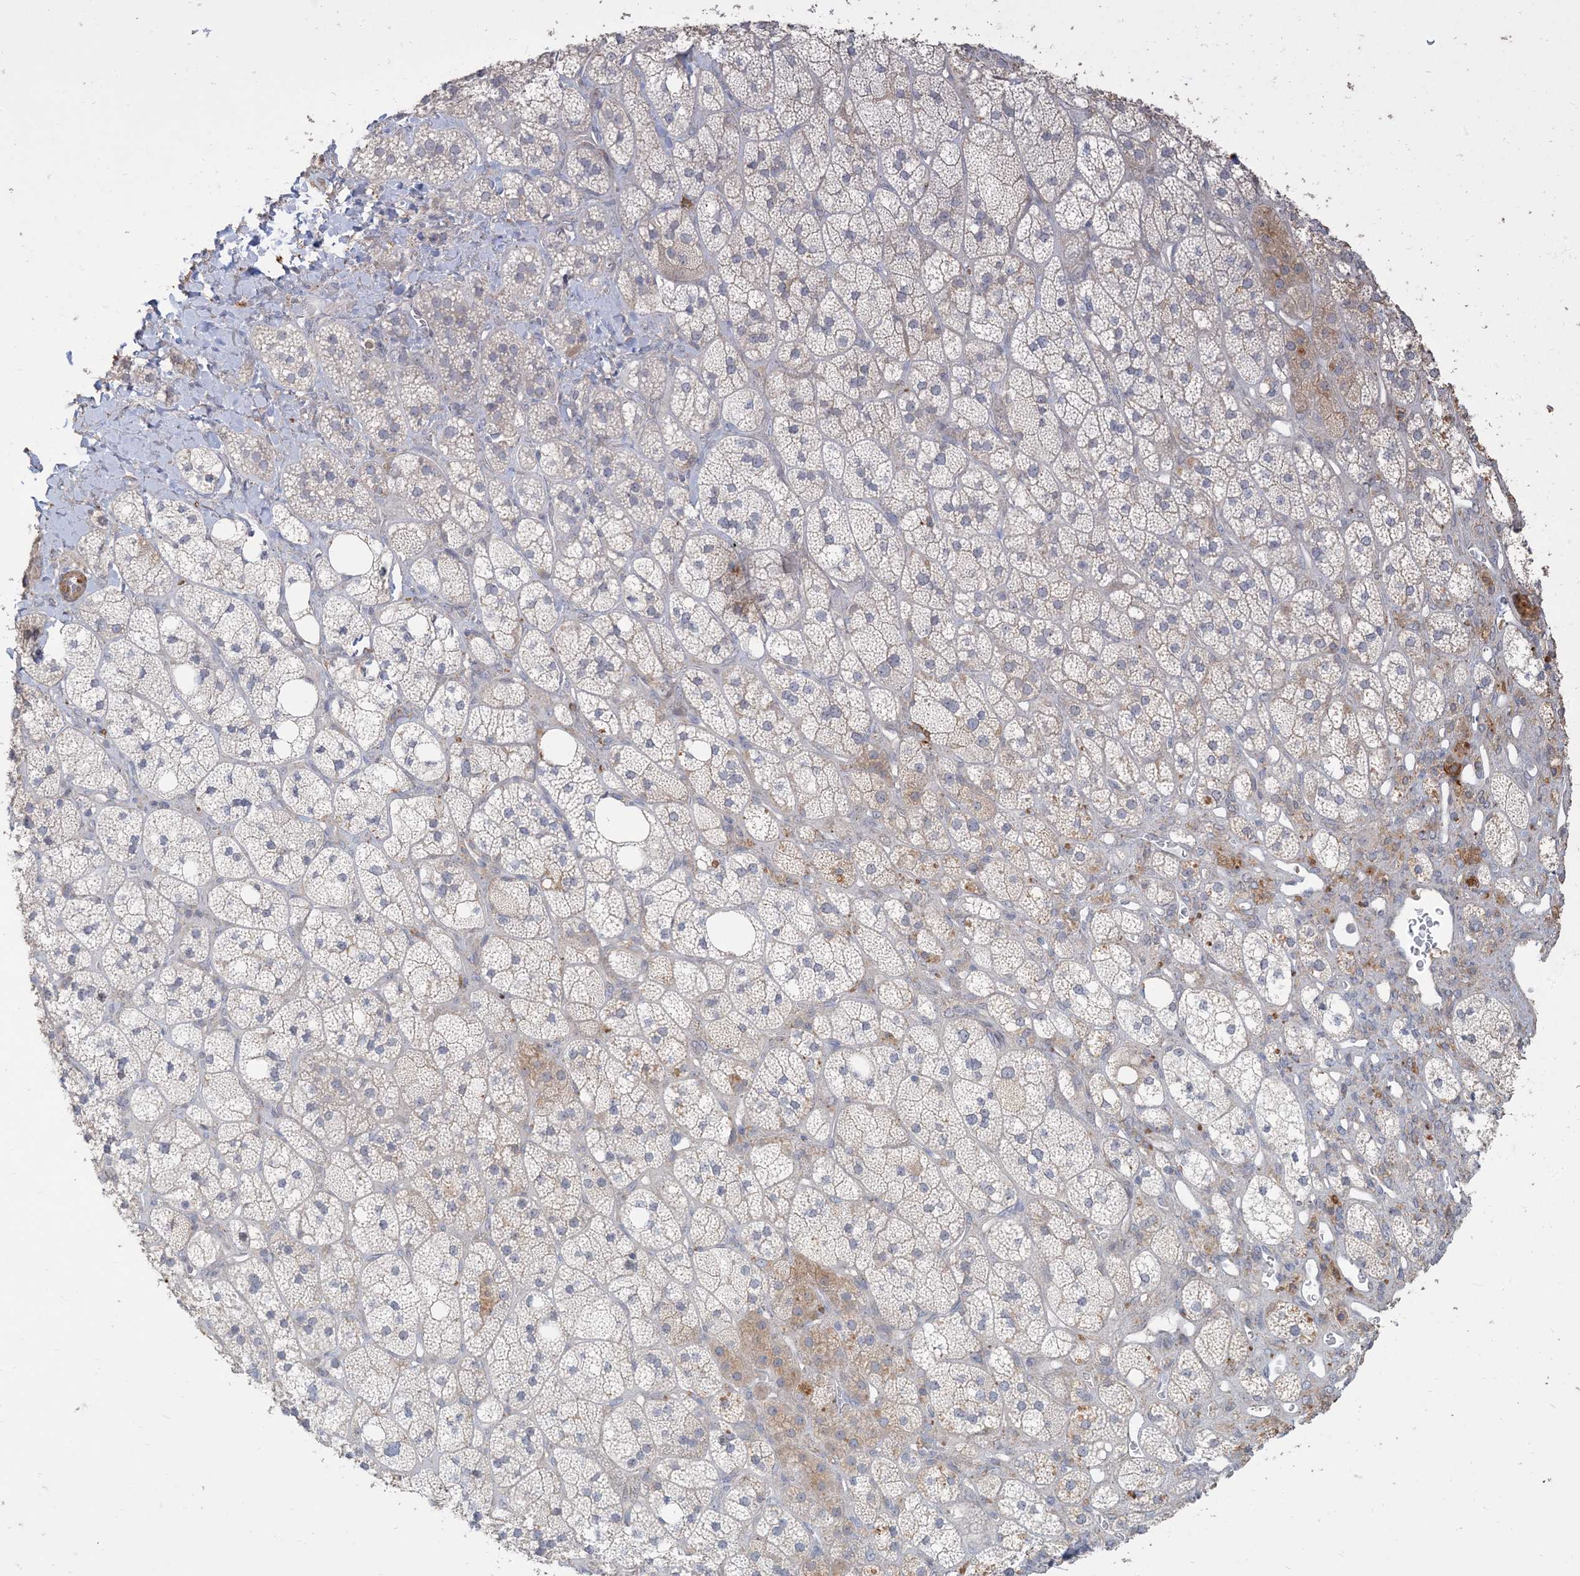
{"staining": {"intensity": "moderate", "quantity": "25%-75%", "location": "cytoplasmic/membranous"}, "tissue": "adrenal gland", "cell_type": "Glandular cells", "image_type": "normal", "snomed": [{"axis": "morphology", "description": "Normal tissue, NOS"}, {"axis": "topography", "description": "Adrenal gland"}], "caption": "Immunohistochemical staining of unremarkable human adrenal gland reveals 25%-75% levels of moderate cytoplasmic/membranous protein expression in approximately 25%-75% of glandular cells.", "gene": "RNF175", "patient": {"sex": "male", "age": 61}}